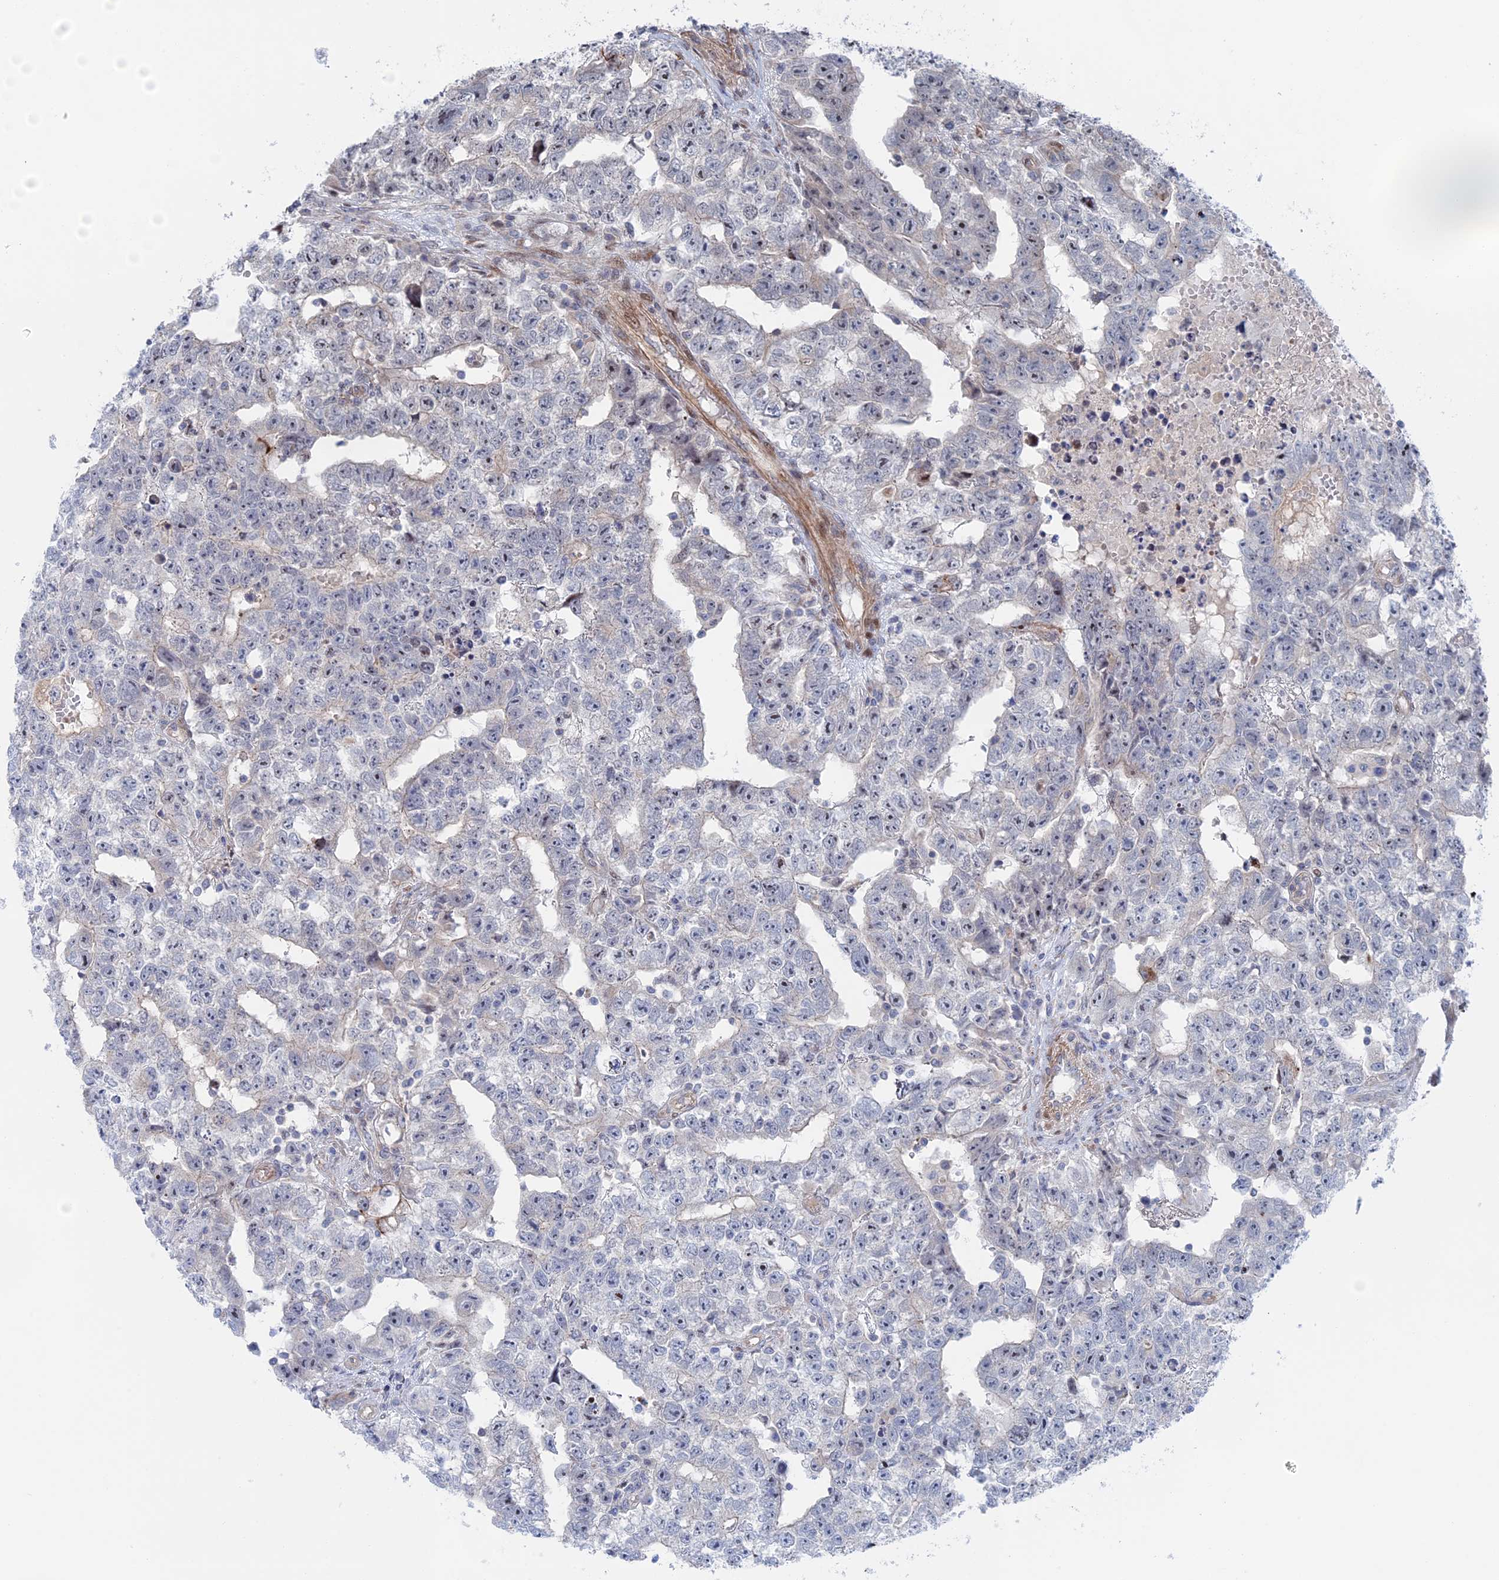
{"staining": {"intensity": "negative", "quantity": "none", "location": "none"}, "tissue": "testis cancer", "cell_type": "Tumor cells", "image_type": "cancer", "snomed": [{"axis": "morphology", "description": "Carcinoma, Embryonal, NOS"}, {"axis": "topography", "description": "Testis"}], "caption": "Testis cancer was stained to show a protein in brown. There is no significant positivity in tumor cells.", "gene": "IL7", "patient": {"sex": "male", "age": 25}}